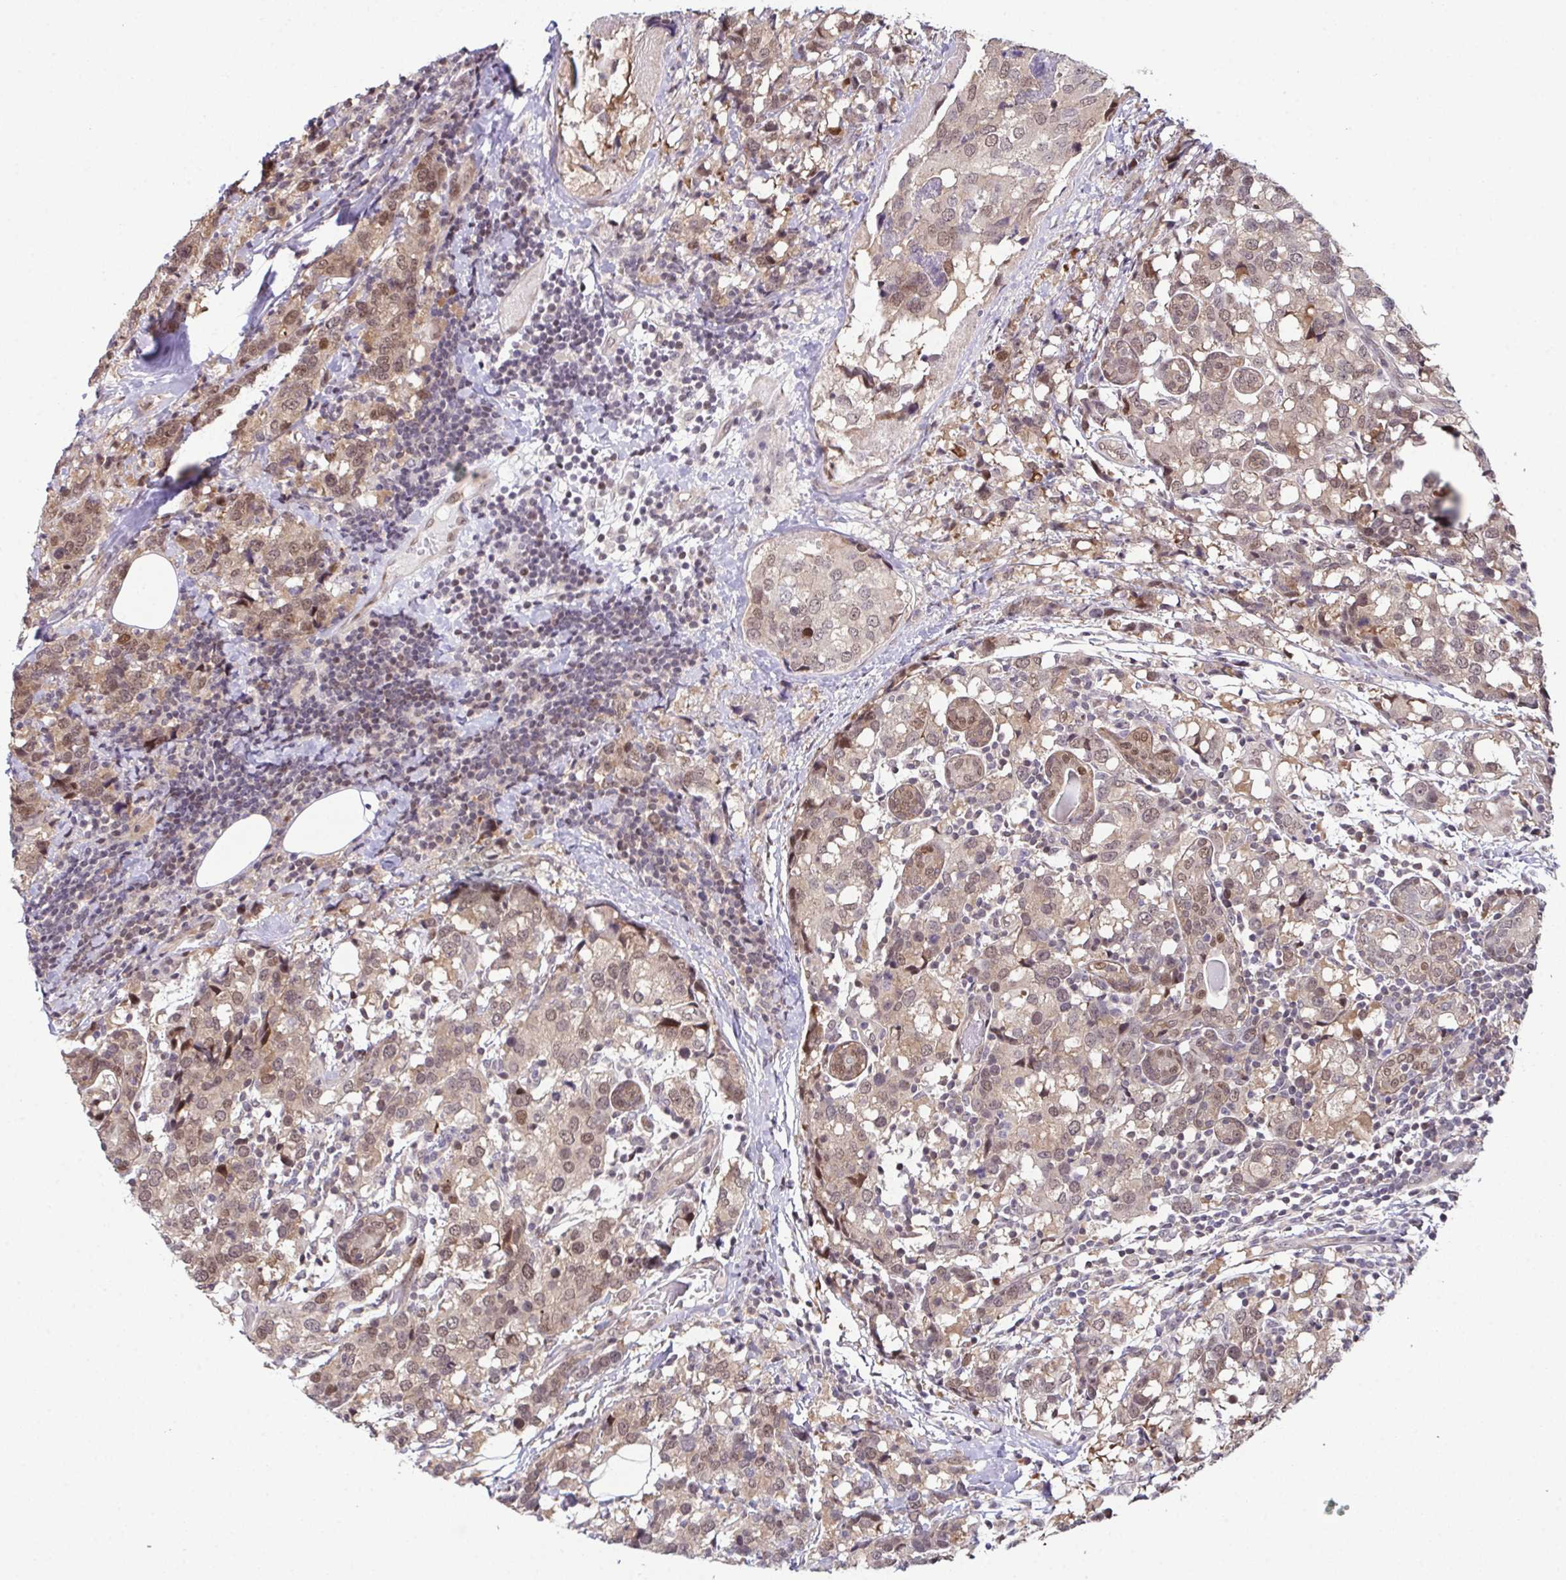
{"staining": {"intensity": "weak", "quantity": ">75%", "location": "cytoplasmic/membranous,nuclear"}, "tissue": "breast cancer", "cell_type": "Tumor cells", "image_type": "cancer", "snomed": [{"axis": "morphology", "description": "Lobular carcinoma"}, {"axis": "topography", "description": "Breast"}], "caption": "Lobular carcinoma (breast) tissue reveals weak cytoplasmic/membranous and nuclear expression in about >75% of tumor cells The staining was performed using DAB (3,3'-diaminobenzidine), with brown indicating positive protein expression. Nuclei are stained blue with hematoxylin.", "gene": "DNAJB1", "patient": {"sex": "female", "age": 59}}